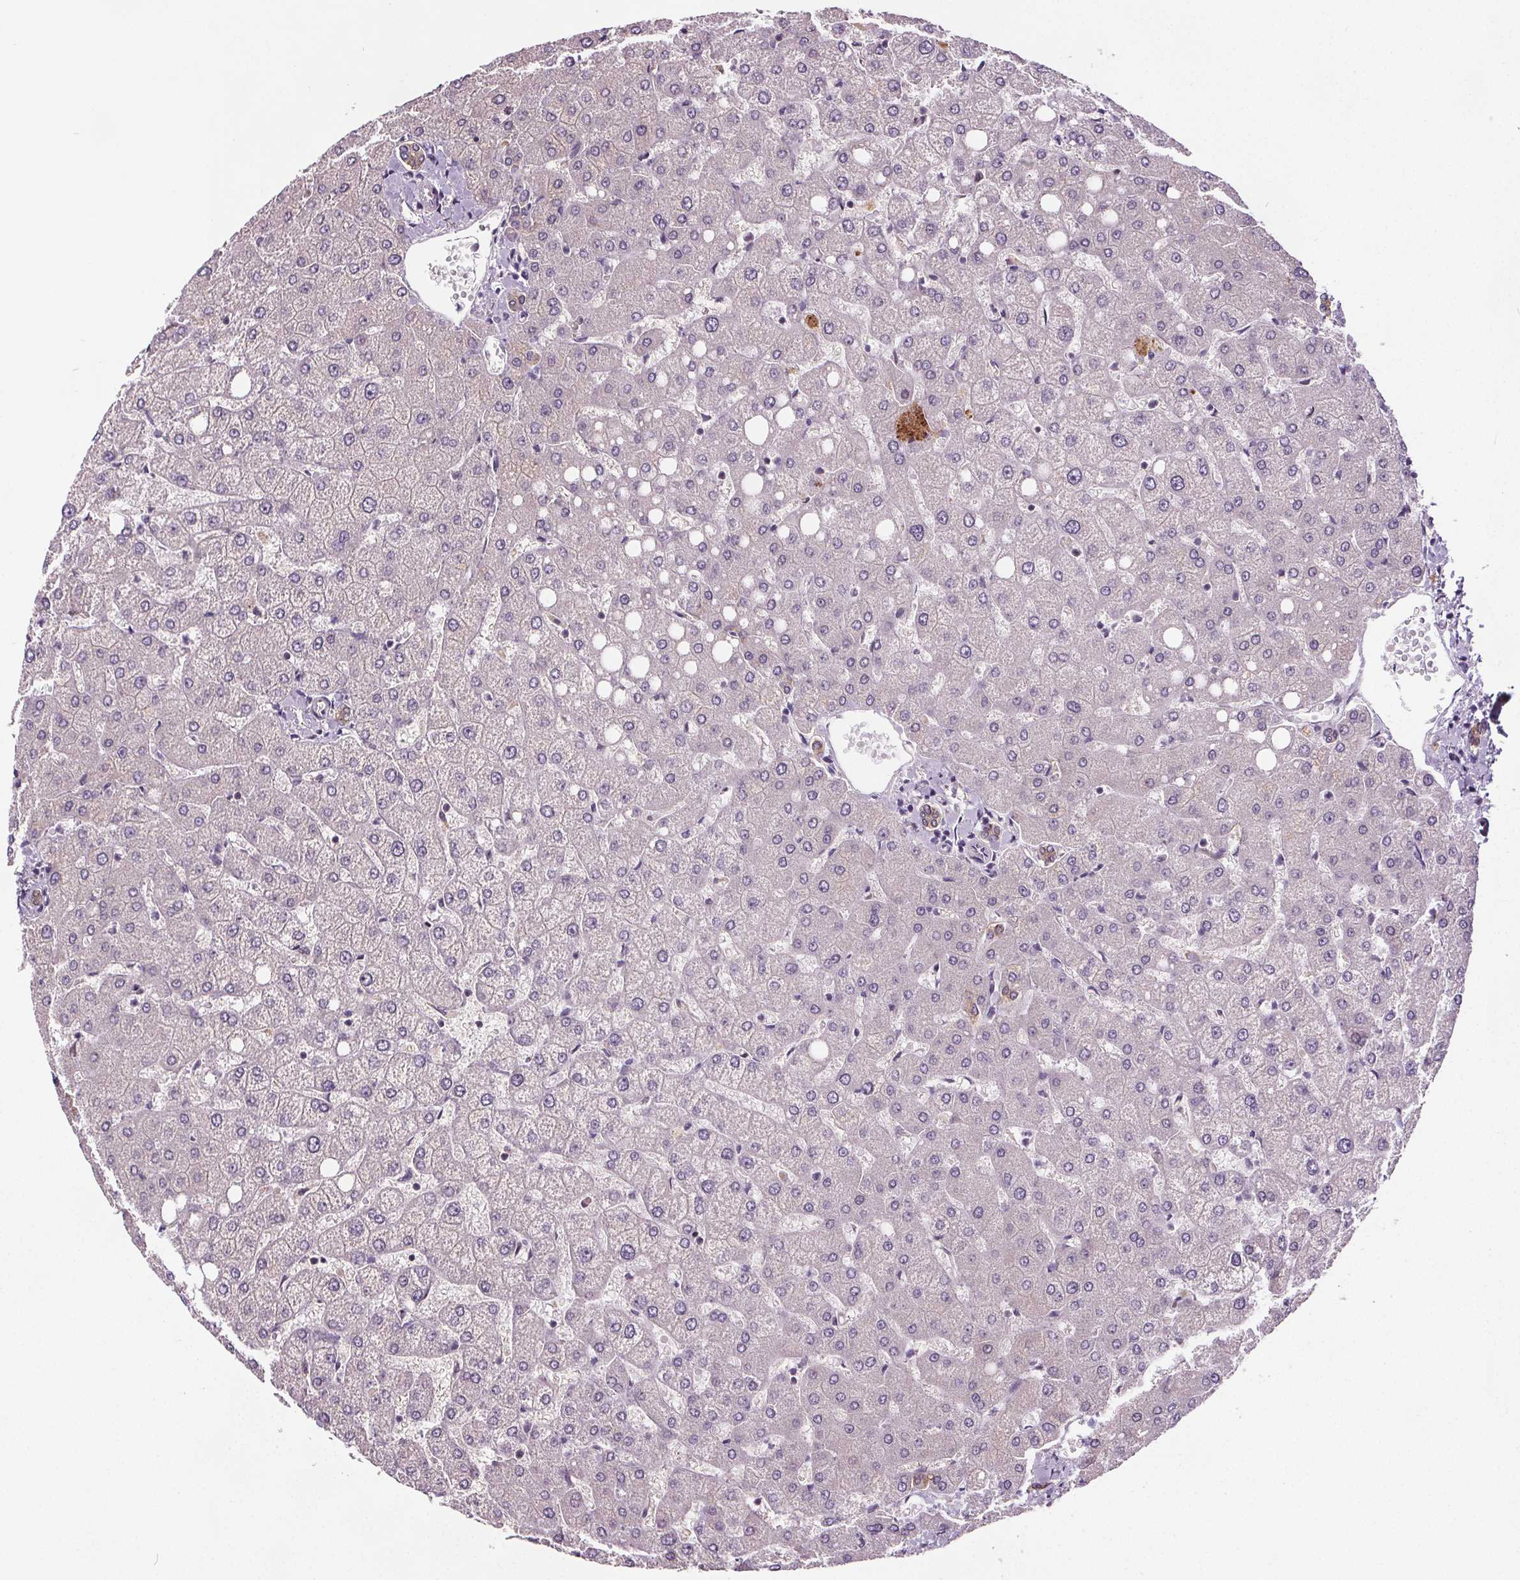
{"staining": {"intensity": "weak", "quantity": ">75%", "location": "cytoplasmic/membranous"}, "tissue": "liver", "cell_type": "Cholangiocytes", "image_type": "normal", "snomed": [{"axis": "morphology", "description": "Normal tissue, NOS"}, {"axis": "topography", "description": "Liver"}], "caption": "Weak cytoplasmic/membranous protein positivity is present in approximately >75% of cholangiocytes in liver.", "gene": "SUCLA2", "patient": {"sex": "female", "age": 54}}